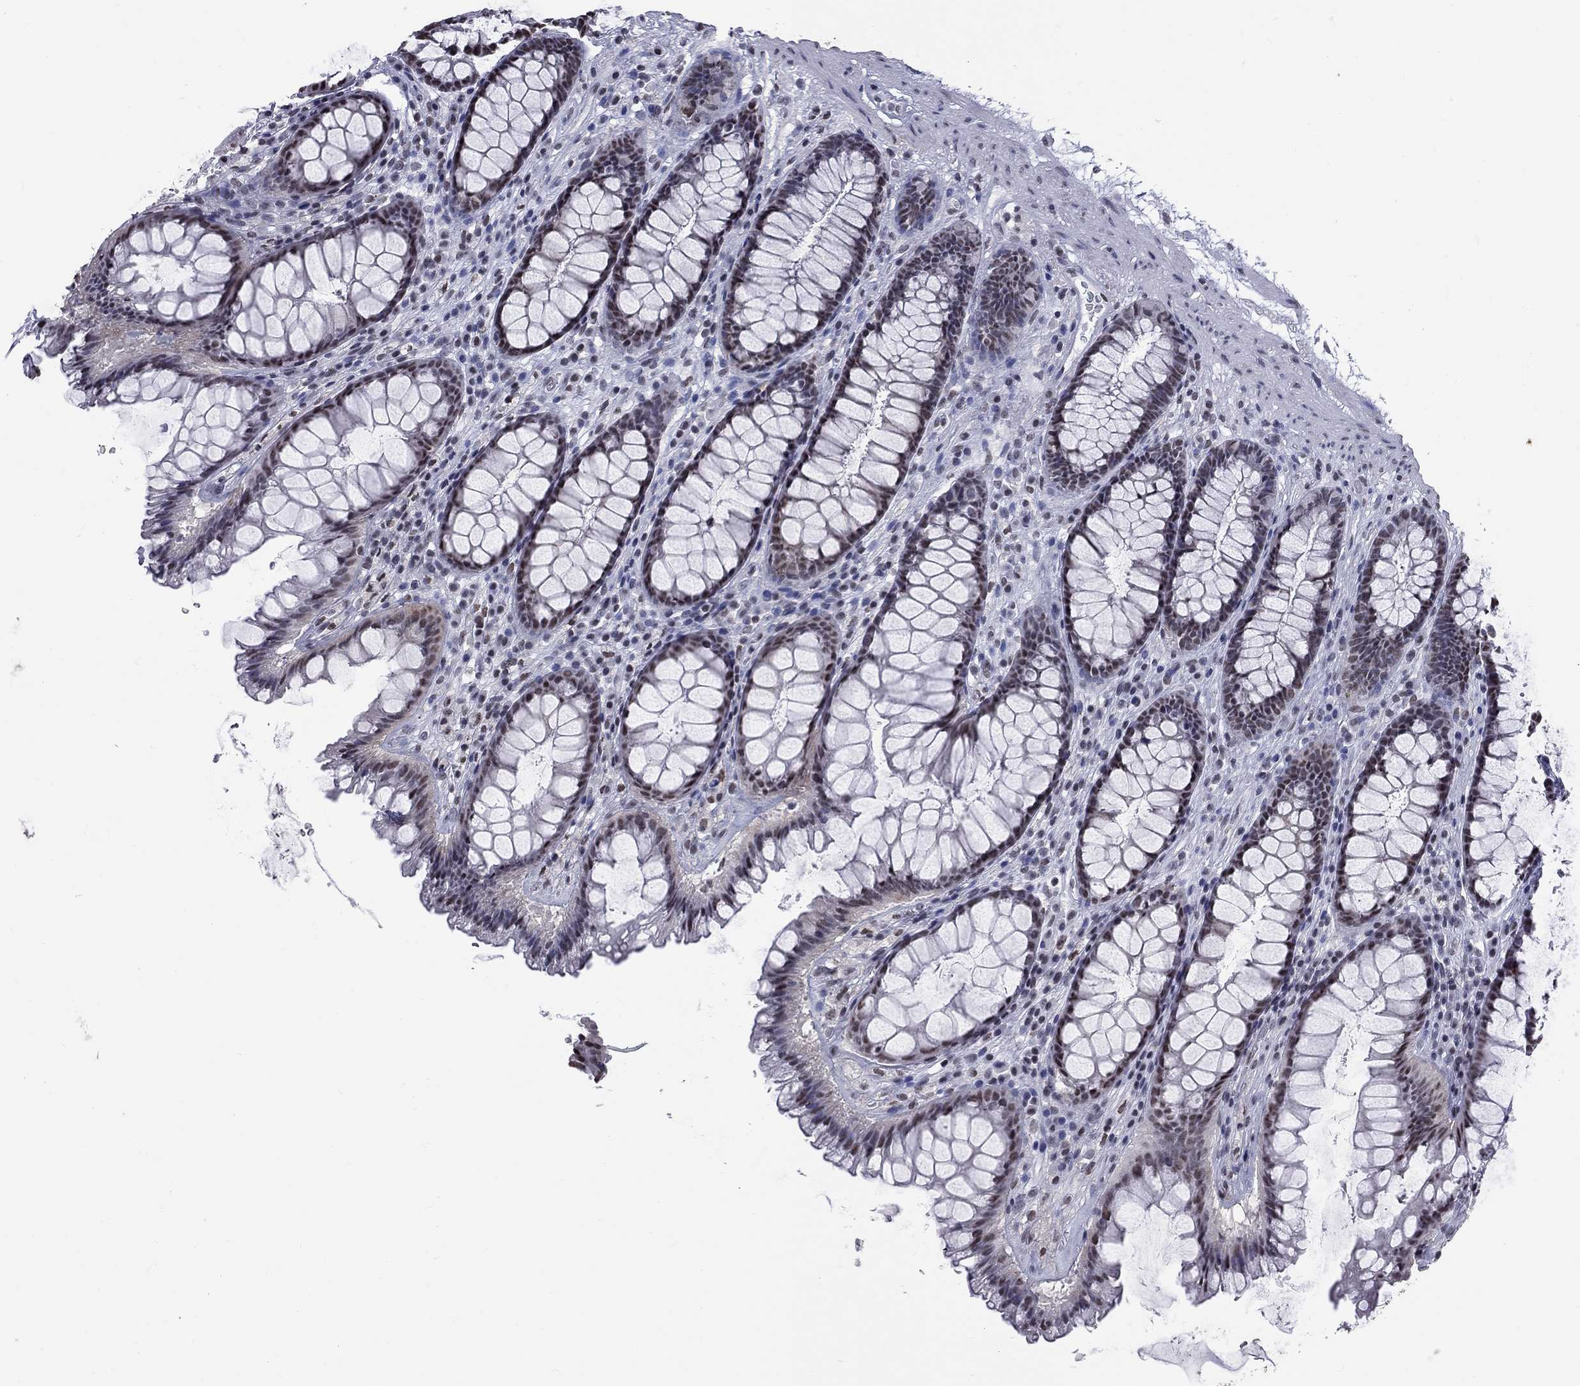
{"staining": {"intensity": "moderate", "quantity": "<25%", "location": "nuclear"}, "tissue": "rectum", "cell_type": "Glandular cells", "image_type": "normal", "snomed": [{"axis": "morphology", "description": "Normal tissue, NOS"}, {"axis": "topography", "description": "Rectum"}], "caption": "Immunohistochemistry (DAB) staining of benign rectum exhibits moderate nuclear protein staining in about <25% of glandular cells.", "gene": "ZNF154", "patient": {"sex": "male", "age": 72}}